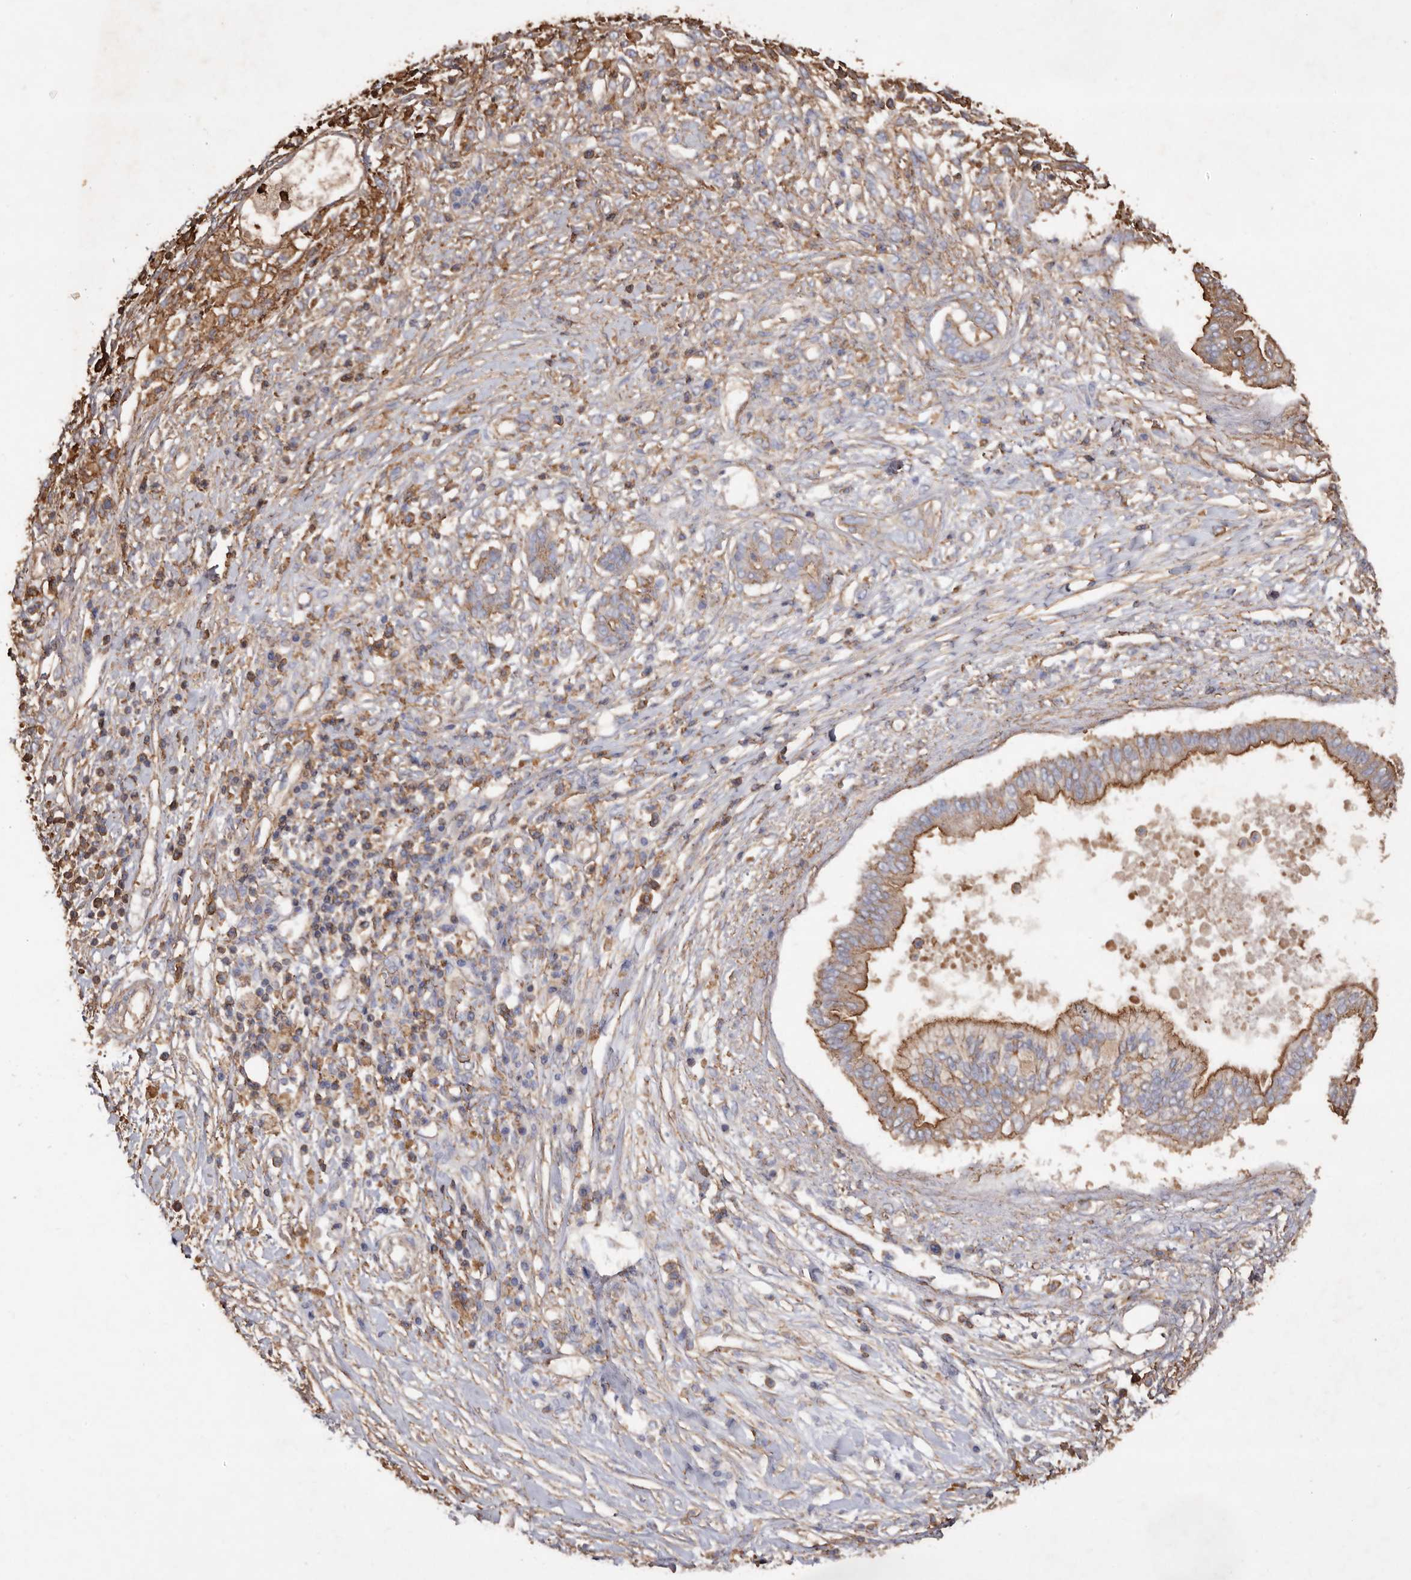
{"staining": {"intensity": "moderate", "quantity": "25%-75%", "location": "cytoplasmic/membranous"}, "tissue": "pancreatic cancer", "cell_type": "Tumor cells", "image_type": "cancer", "snomed": [{"axis": "morphology", "description": "Adenocarcinoma, NOS"}, {"axis": "topography", "description": "Pancreas"}], "caption": "A micrograph of pancreatic cancer stained for a protein exhibits moderate cytoplasmic/membranous brown staining in tumor cells. Nuclei are stained in blue.", "gene": "COQ8B", "patient": {"sex": "female", "age": 56}}